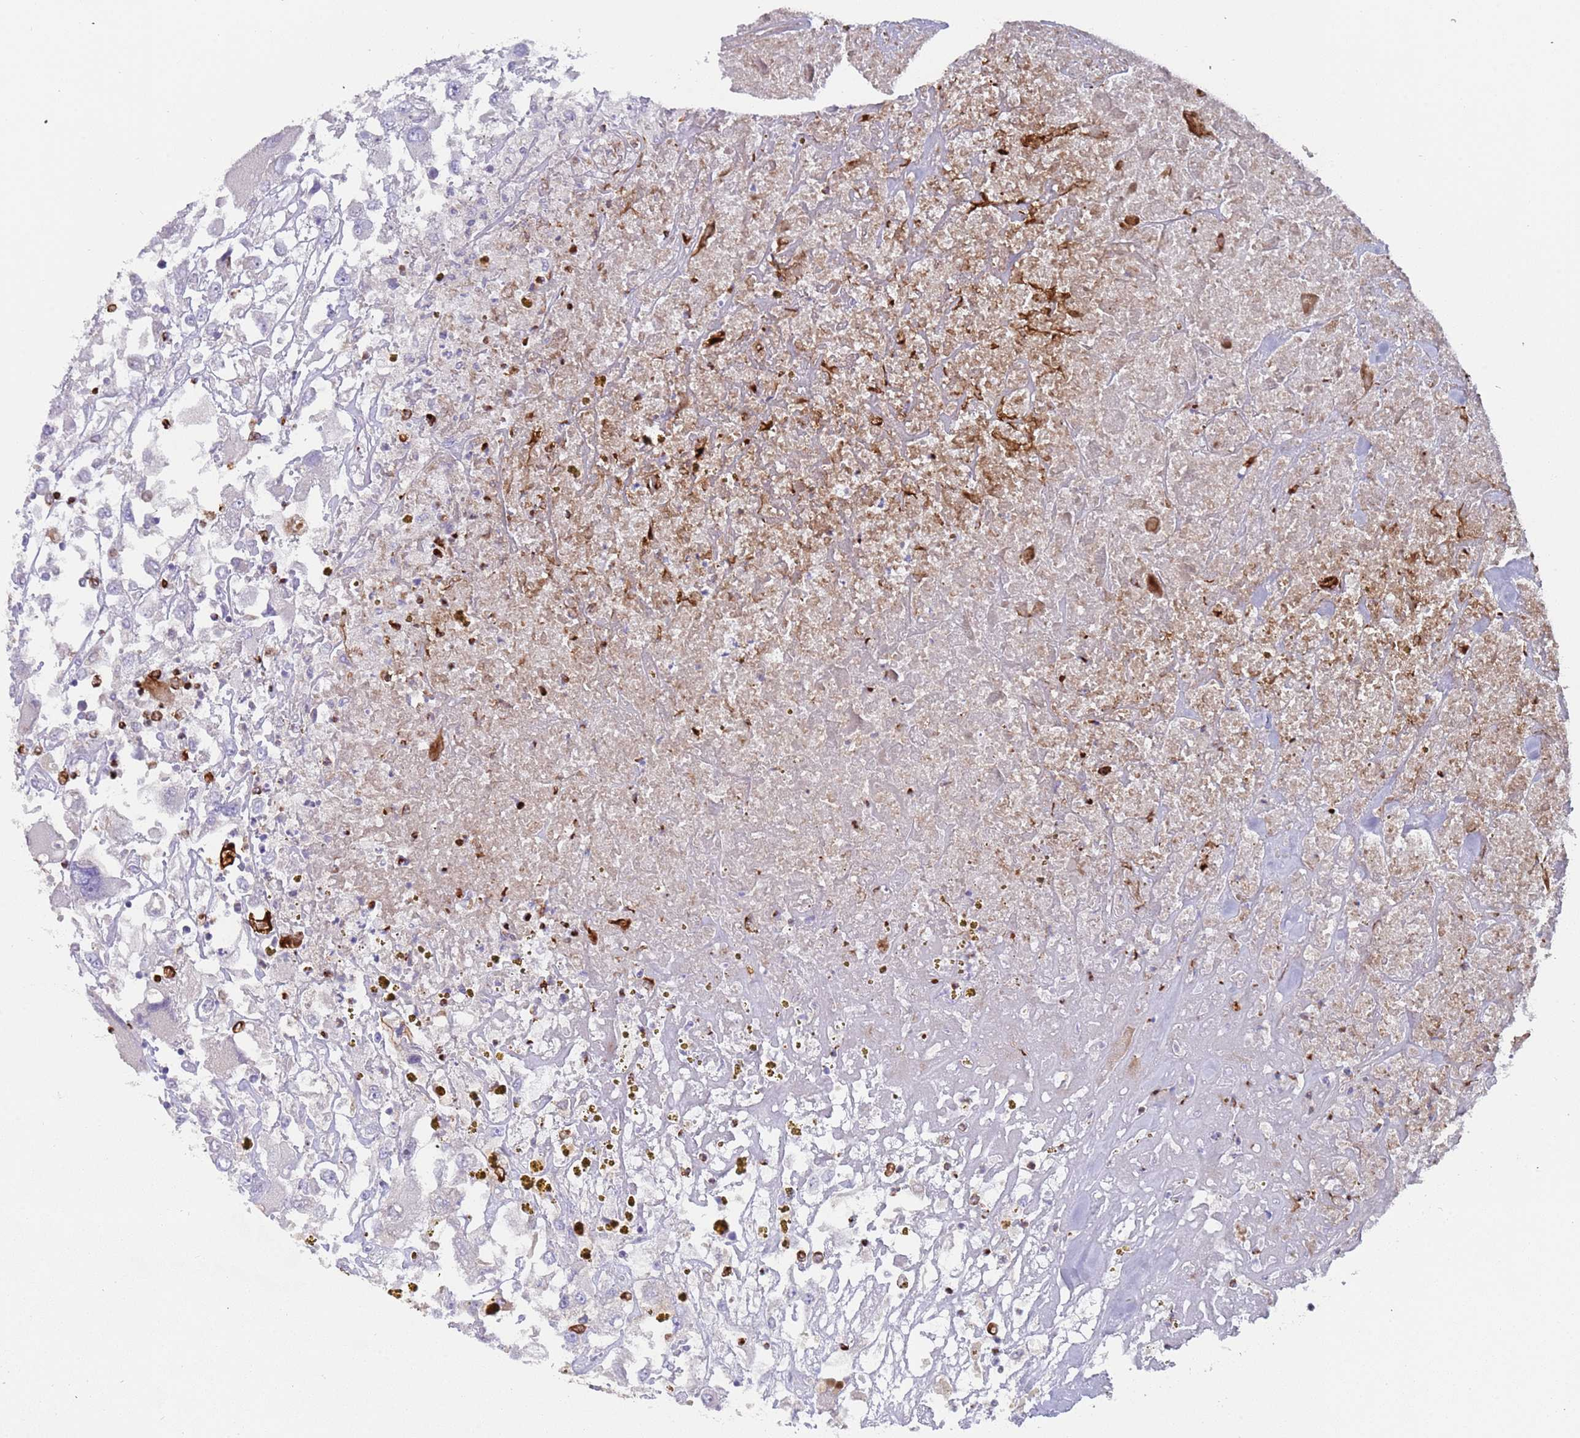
{"staining": {"intensity": "negative", "quantity": "none", "location": "none"}, "tissue": "renal cancer", "cell_type": "Tumor cells", "image_type": "cancer", "snomed": [{"axis": "morphology", "description": "Adenocarcinoma, NOS"}, {"axis": "topography", "description": "Kidney"}], "caption": "An IHC image of adenocarcinoma (renal) is shown. There is no staining in tumor cells of adenocarcinoma (renal).", "gene": "TMEM251", "patient": {"sex": "female", "age": 52}}